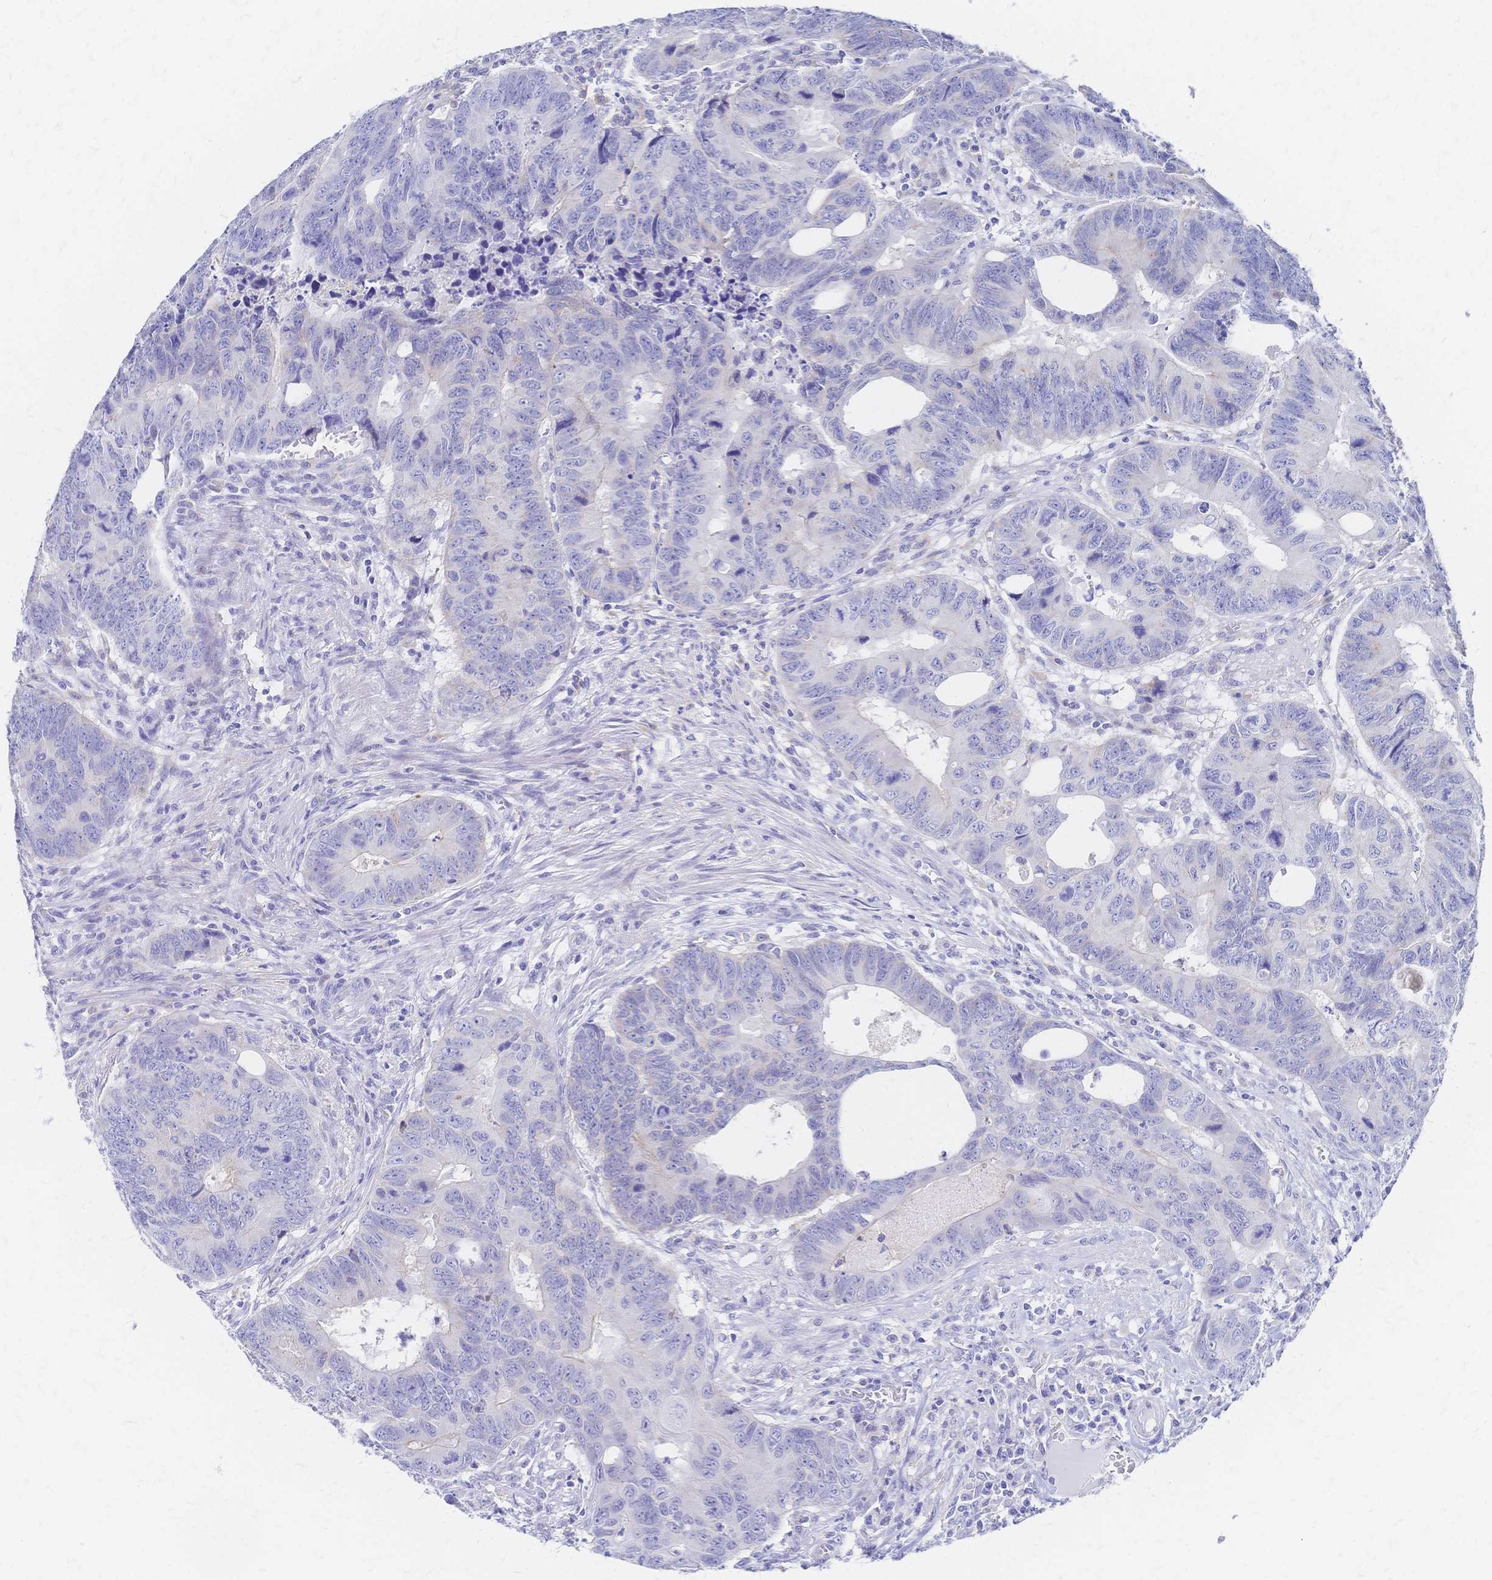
{"staining": {"intensity": "negative", "quantity": "none", "location": "none"}, "tissue": "colorectal cancer", "cell_type": "Tumor cells", "image_type": "cancer", "snomed": [{"axis": "morphology", "description": "Adenocarcinoma, NOS"}, {"axis": "topography", "description": "Colon"}], "caption": "Colorectal adenocarcinoma stained for a protein using IHC displays no expression tumor cells.", "gene": "SLC5A1", "patient": {"sex": "male", "age": 62}}